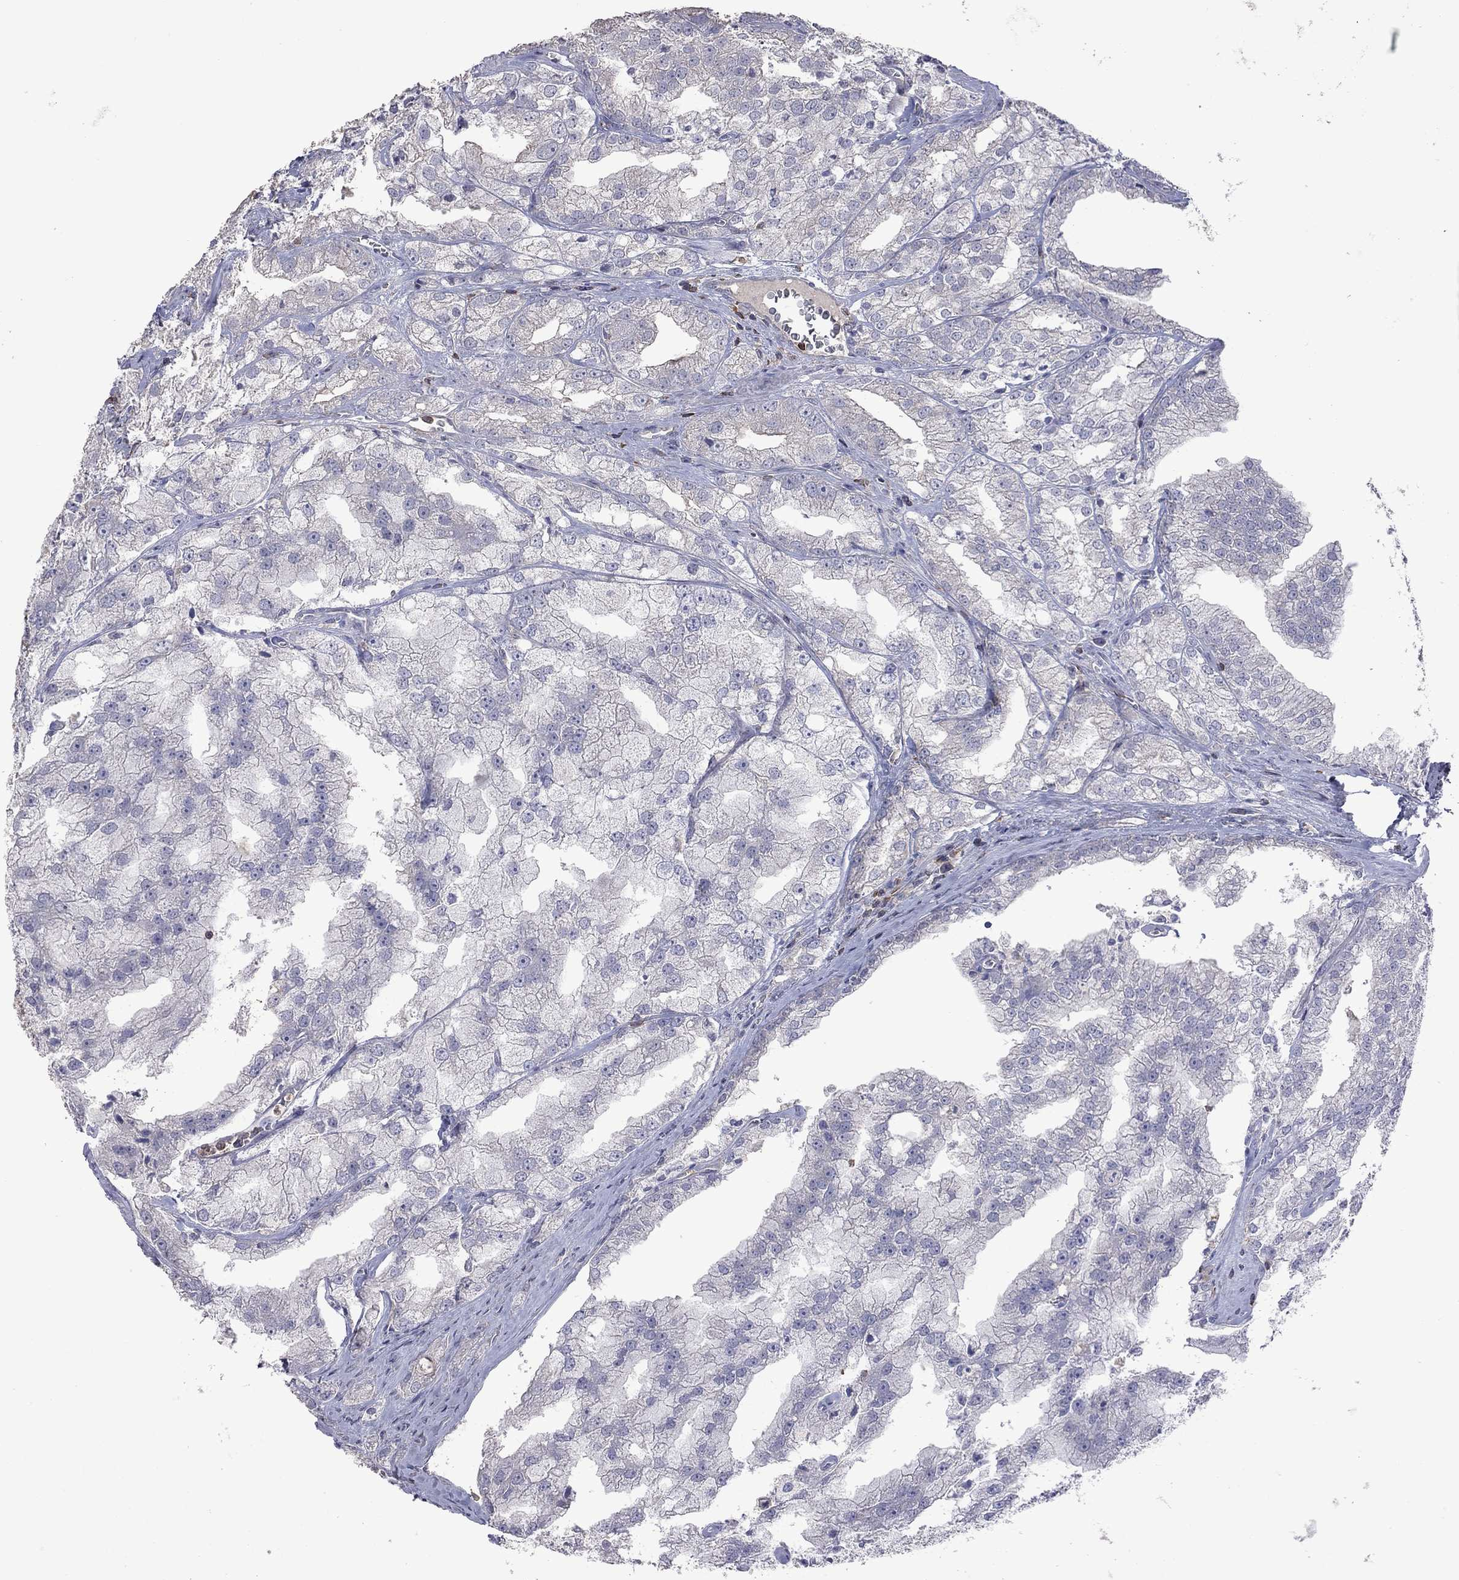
{"staining": {"intensity": "negative", "quantity": "none", "location": "none"}, "tissue": "prostate cancer", "cell_type": "Tumor cells", "image_type": "cancer", "snomed": [{"axis": "morphology", "description": "Adenocarcinoma, NOS"}, {"axis": "topography", "description": "Prostate"}], "caption": "An immunohistochemistry micrograph of prostate adenocarcinoma is shown. There is no staining in tumor cells of prostate adenocarcinoma. (DAB immunohistochemistry with hematoxylin counter stain).", "gene": "IPCEF1", "patient": {"sex": "male", "age": 70}}